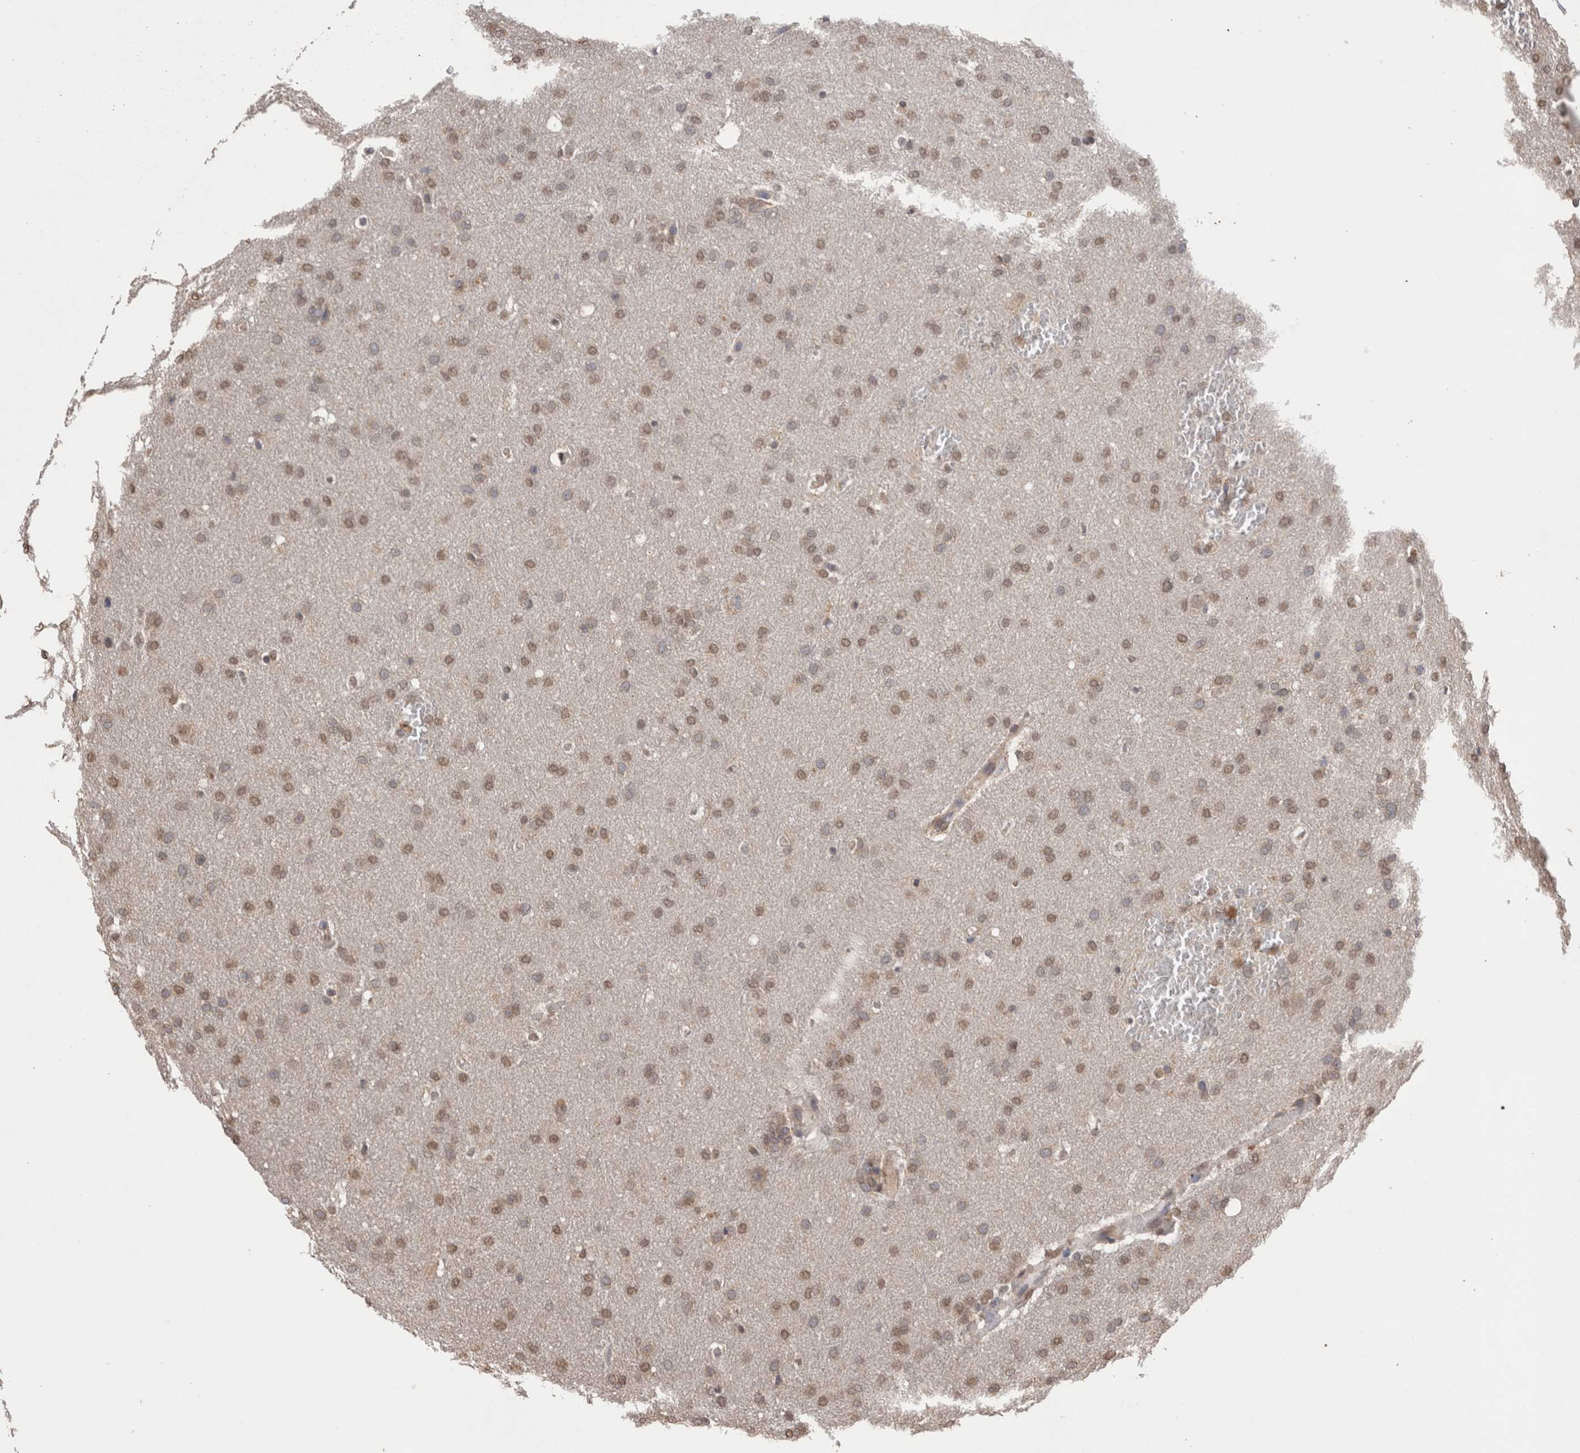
{"staining": {"intensity": "weak", "quantity": ">75%", "location": "nuclear"}, "tissue": "glioma", "cell_type": "Tumor cells", "image_type": "cancer", "snomed": [{"axis": "morphology", "description": "Glioma, malignant, Low grade"}, {"axis": "topography", "description": "Brain"}], "caption": "This is an image of immunohistochemistry staining of low-grade glioma (malignant), which shows weak positivity in the nuclear of tumor cells.", "gene": "GRK5", "patient": {"sex": "female", "age": 37}}